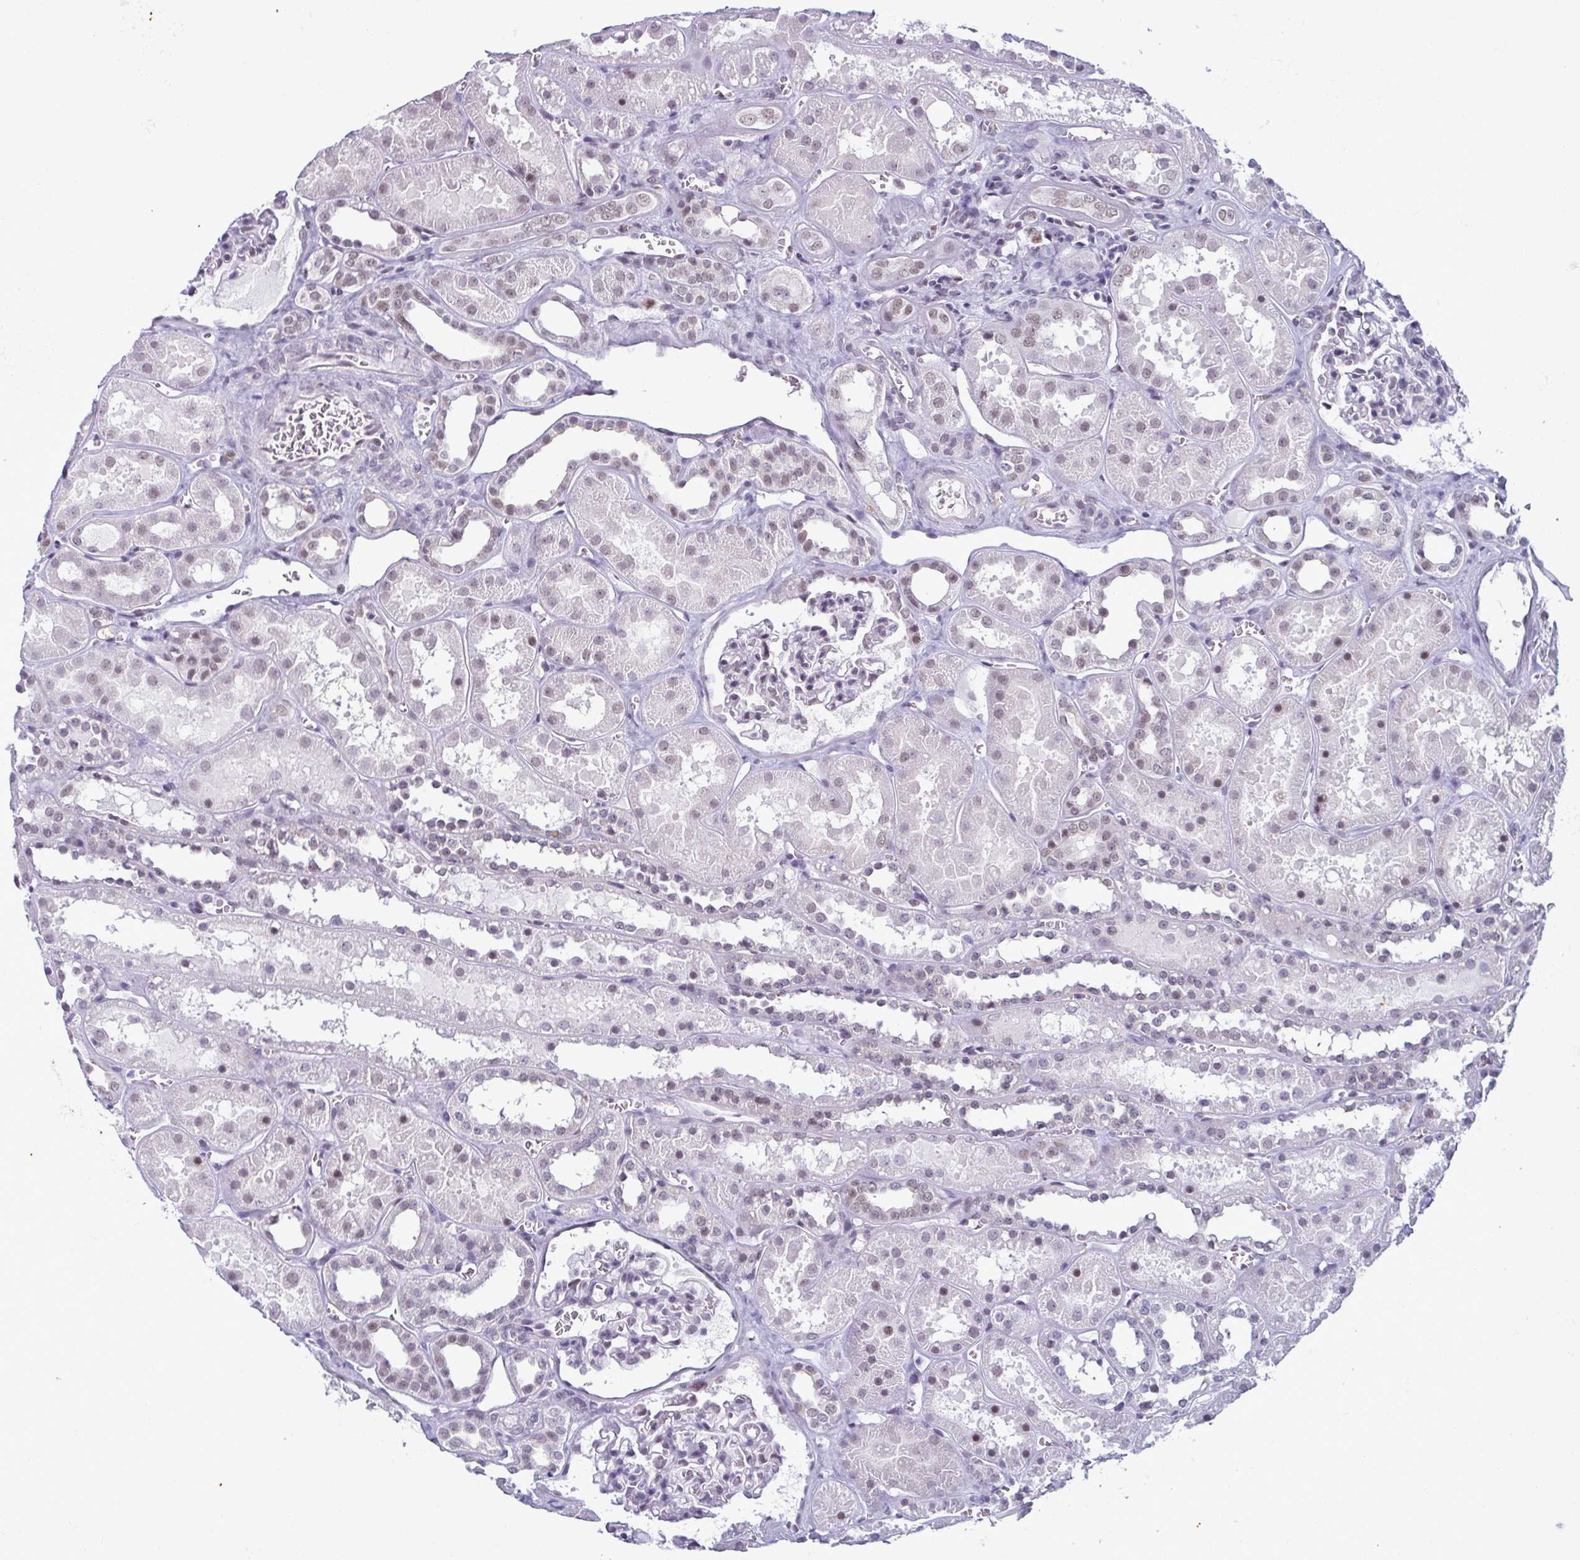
{"staining": {"intensity": "negative", "quantity": "none", "location": "none"}, "tissue": "kidney", "cell_type": "Cells in glomeruli", "image_type": "normal", "snomed": [{"axis": "morphology", "description": "Normal tissue, NOS"}, {"axis": "topography", "description": "Kidney"}], "caption": "DAB immunohistochemical staining of normal kidney reveals no significant positivity in cells in glomeruli. (DAB IHC visualized using brightfield microscopy, high magnification).", "gene": "RBM7", "patient": {"sex": "female", "age": 41}}